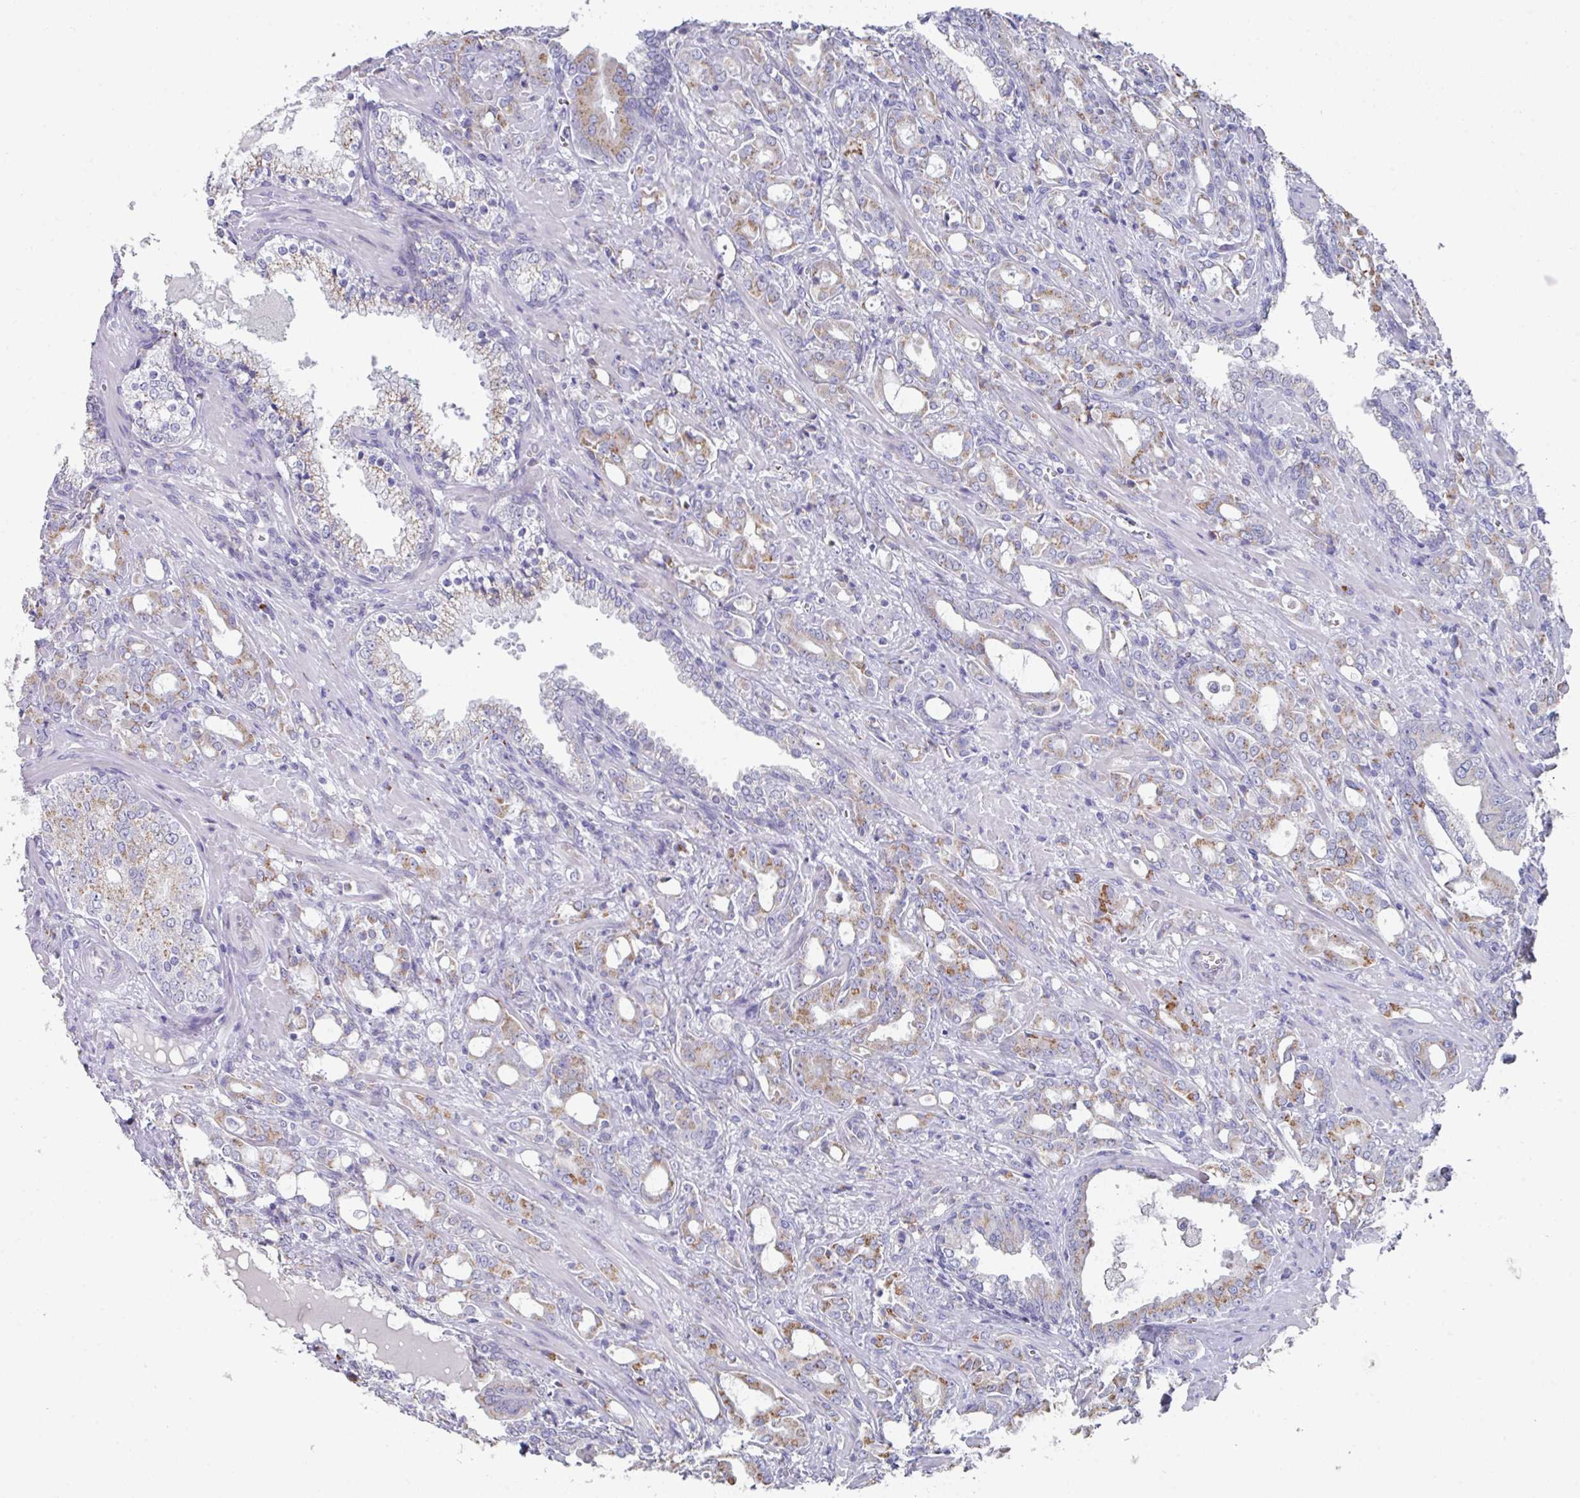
{"staining": {"intensity": "moderate", "quantity": "25%-75%", "location": "cytoplasmic/membranous"}, "tissue": "prostate cancer", "cell_type": "Tumor cells", "image_type": "cancer", "snomed": [{"axis": "morphology", "description": "Adenocarcinoma, High grade"}, {"axis": "topography", "description": "Prostate"}], "caption": "Moderate cytoplasmic/membranous expression for a protein is identified in about 25%-75% of tumor cells of prostate adenocarcinoma (high-grade) using immunohistochemistry (IHC).", "gene": "VKORC1L1", "patient": {"sex": "male", "age": 72}}